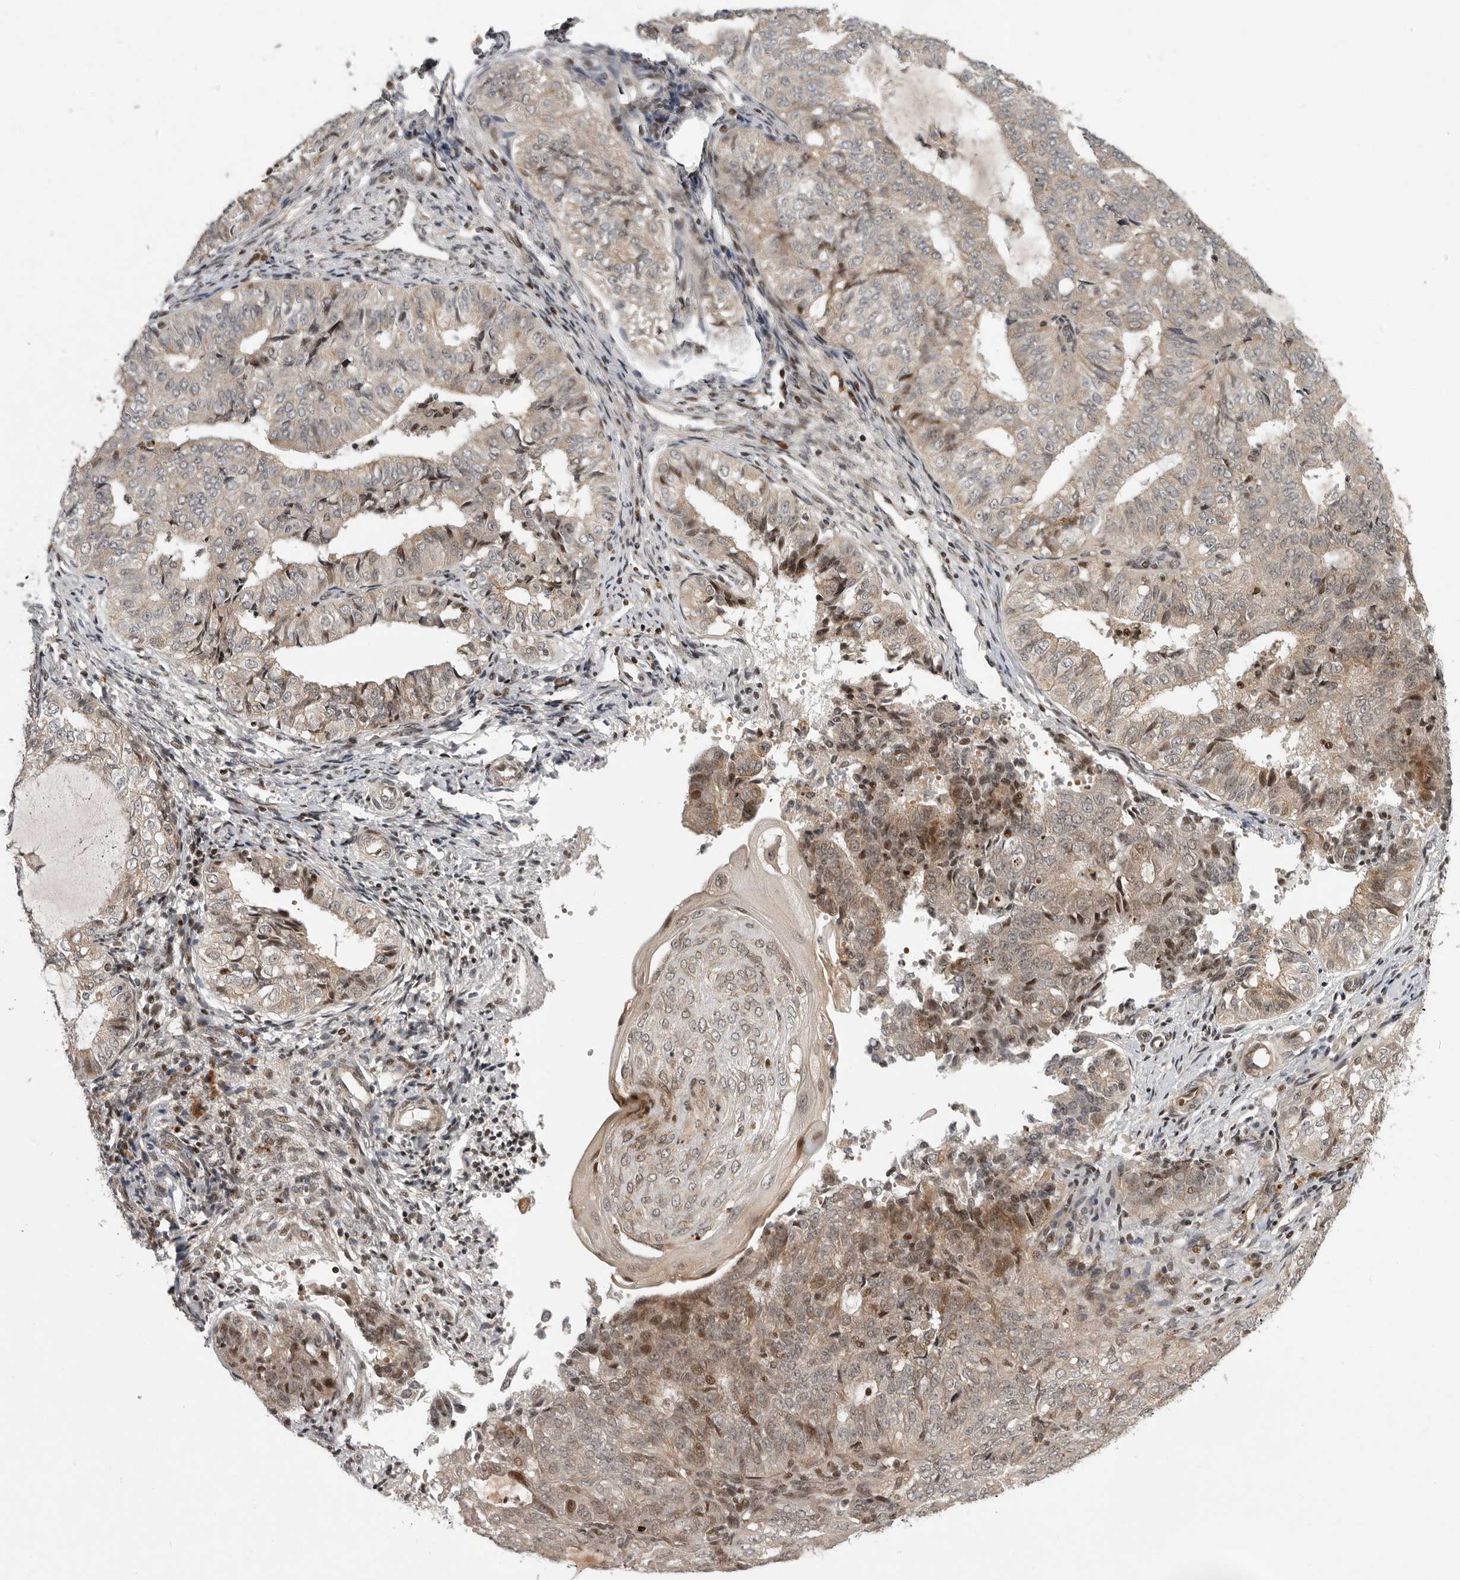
{"staining": {"intensity": "moderate", "quantity": "<25%", "location": "nuclear"}, "tissue": "endometrial cancer", "cell_type": "Tumor cells", "image_type": "cancer", "snomed": [{"axis": "morphology", "description": "Adenocarcinoma, NOS"}, {"axis": "topography", "description": "Endometrium"}], "caption": "DAB (3,3'-diaminobenzidine) immunohistochemical staining of human adenocarcinoma (endometrial) exhibits moderate nuclear protein positivity in approximately <25% of tumor cells.", "gene": "RABIF", "patient": {"sex": "female", "age": 32}}